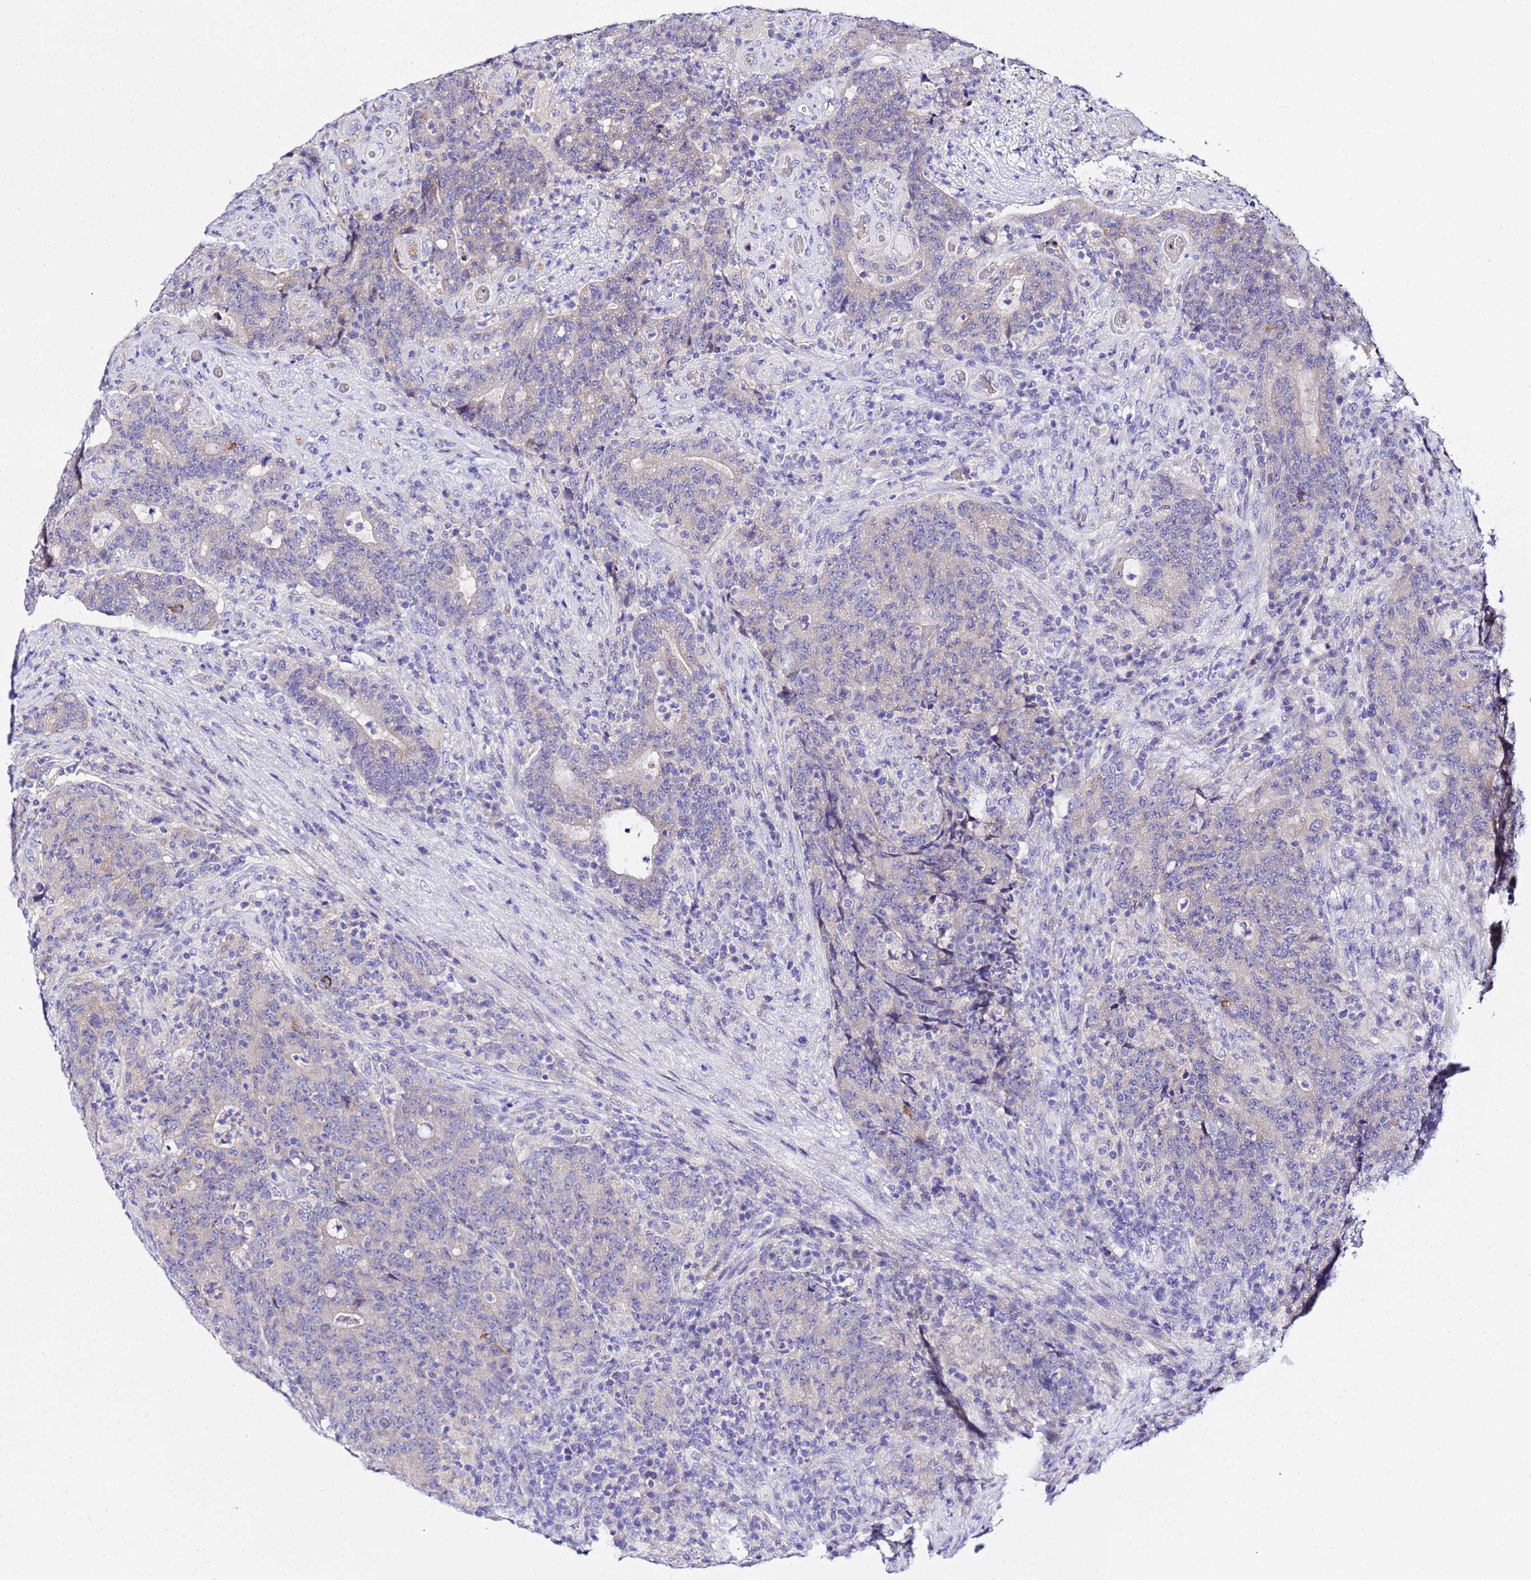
{"staining": {"intensity": "negative", "quantity": "none", "location": "none"}, "tissue": "colorectal cancer", "cell_type": "Tumor cells", "image_type": "cancer", "snomed": [{"axis": "morphology", "description": "Adenocarcinoma, NOS"}, {"axis": "topography", "description": "Colon"}], "caption": "The photomicrograph reveals no significant positivity in tumor cells of colorectal adenocarcinoma.", "gene": "HERC5", "patient": {"sex": "female", "age": 75}}